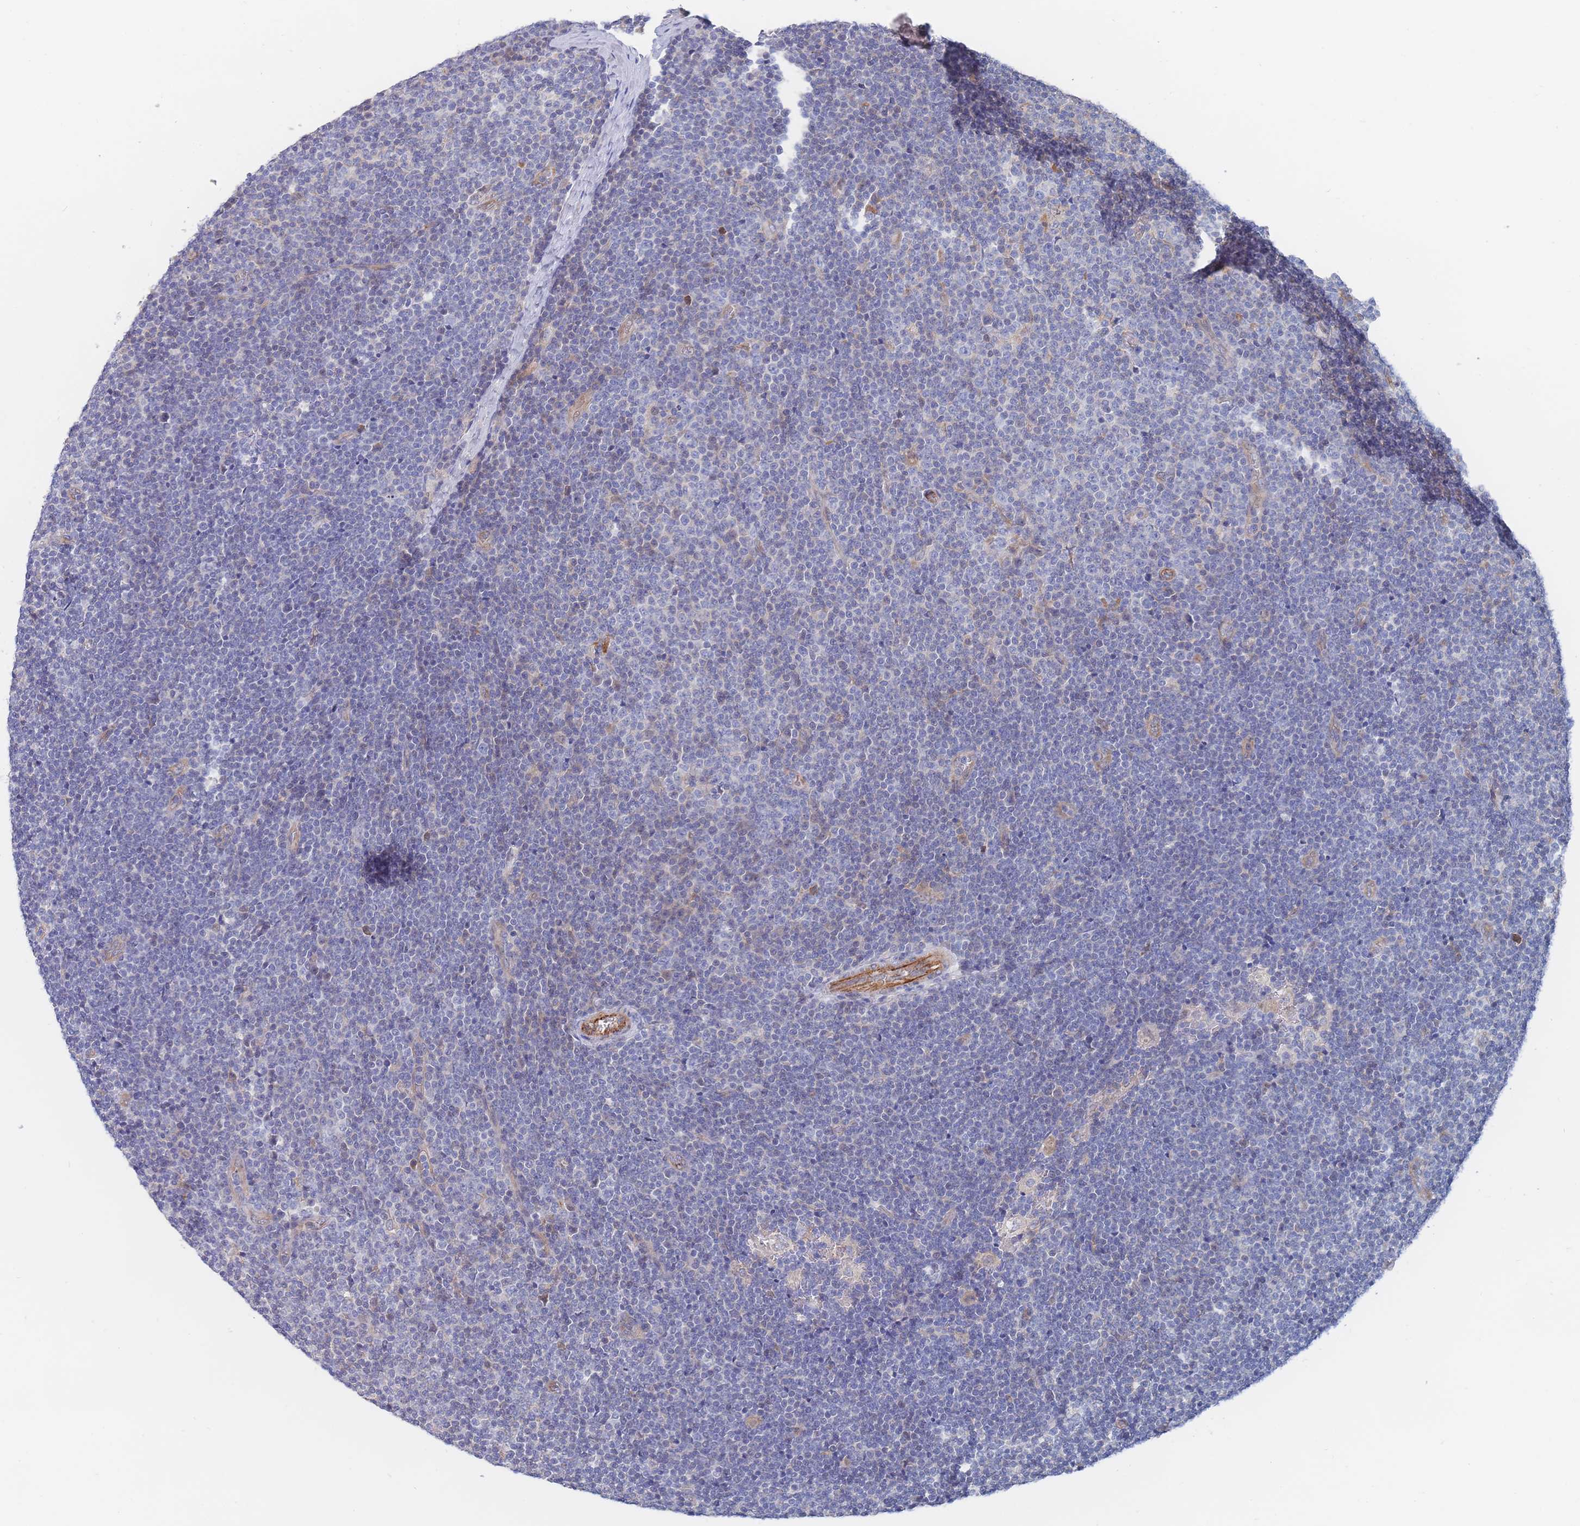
{"staining": {"intensity": "negative", "quantity": "none", "location": "none"}, "tissue": "lymphoma", "cell_type": "Tumor cells", "image_type": "cancer", "snomed": [{"axis": "morphology", "description": "Malignant lymphoma, non-Hodgkin's type, Low grade"}, {"axis": "topography", "description": "Lymph node"}], "caption": "Immunohistochemistry (IHC) histopathology image of neoplastic tissue: lymphoma stained with DAB (3,3'-diaminobenzidine) reveals no significant protein expression in tumor cells. (DAB IHC with hematoxylin counter stain).", "gene": "G6PC1", "patient": {"sex": "male", "age": 48}}